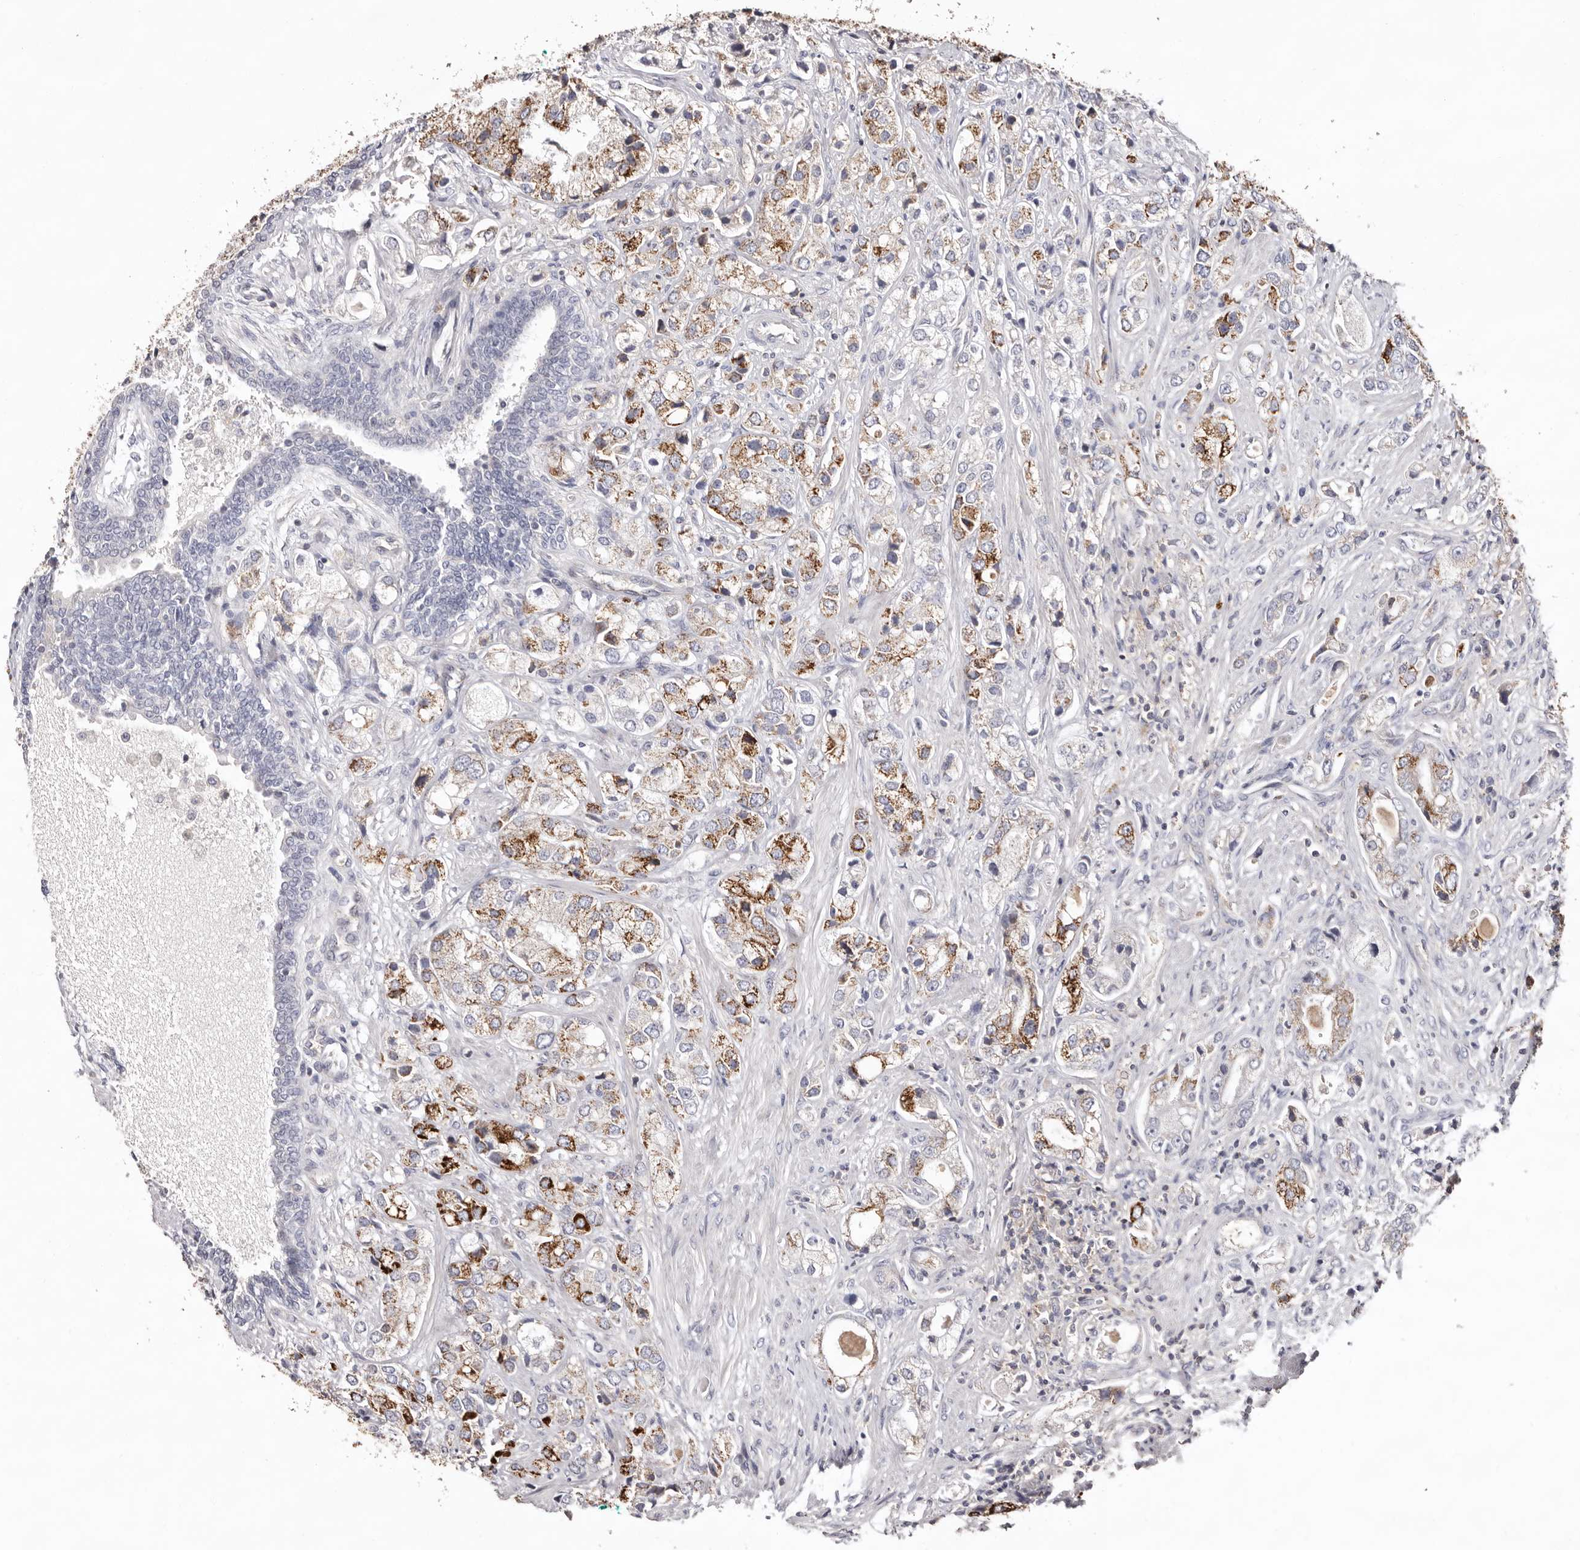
{"staining": {"intensity": "moderate", "quantity": "25%-75%", "location": "cytoplasmic/membranous"}, "tissue": "prostate cancer", "cell_type": "Tumor cells", "image_type": "cancer", "snomed": [{"axis": "morphology", "description": "Adenocarcinoma, High grade"}, {"axis": "topography", "description": "Prostate"}], "caption": "A high-resolution photomicrograph shows immunohistochemistry staining of adenocarcinoma (high-grade) (prostate), which displays moderate cytoplasmic/membranous positivity in about 25%-75% of tumor cells. Using DAB (3,3'-diaminobenzidine) (brown) and hematoxylin (blue) stains, captured at high magnification using brightfield microscopy.", "gene": "MMACHC", "patient": {"sex": "male", "age": 50}}